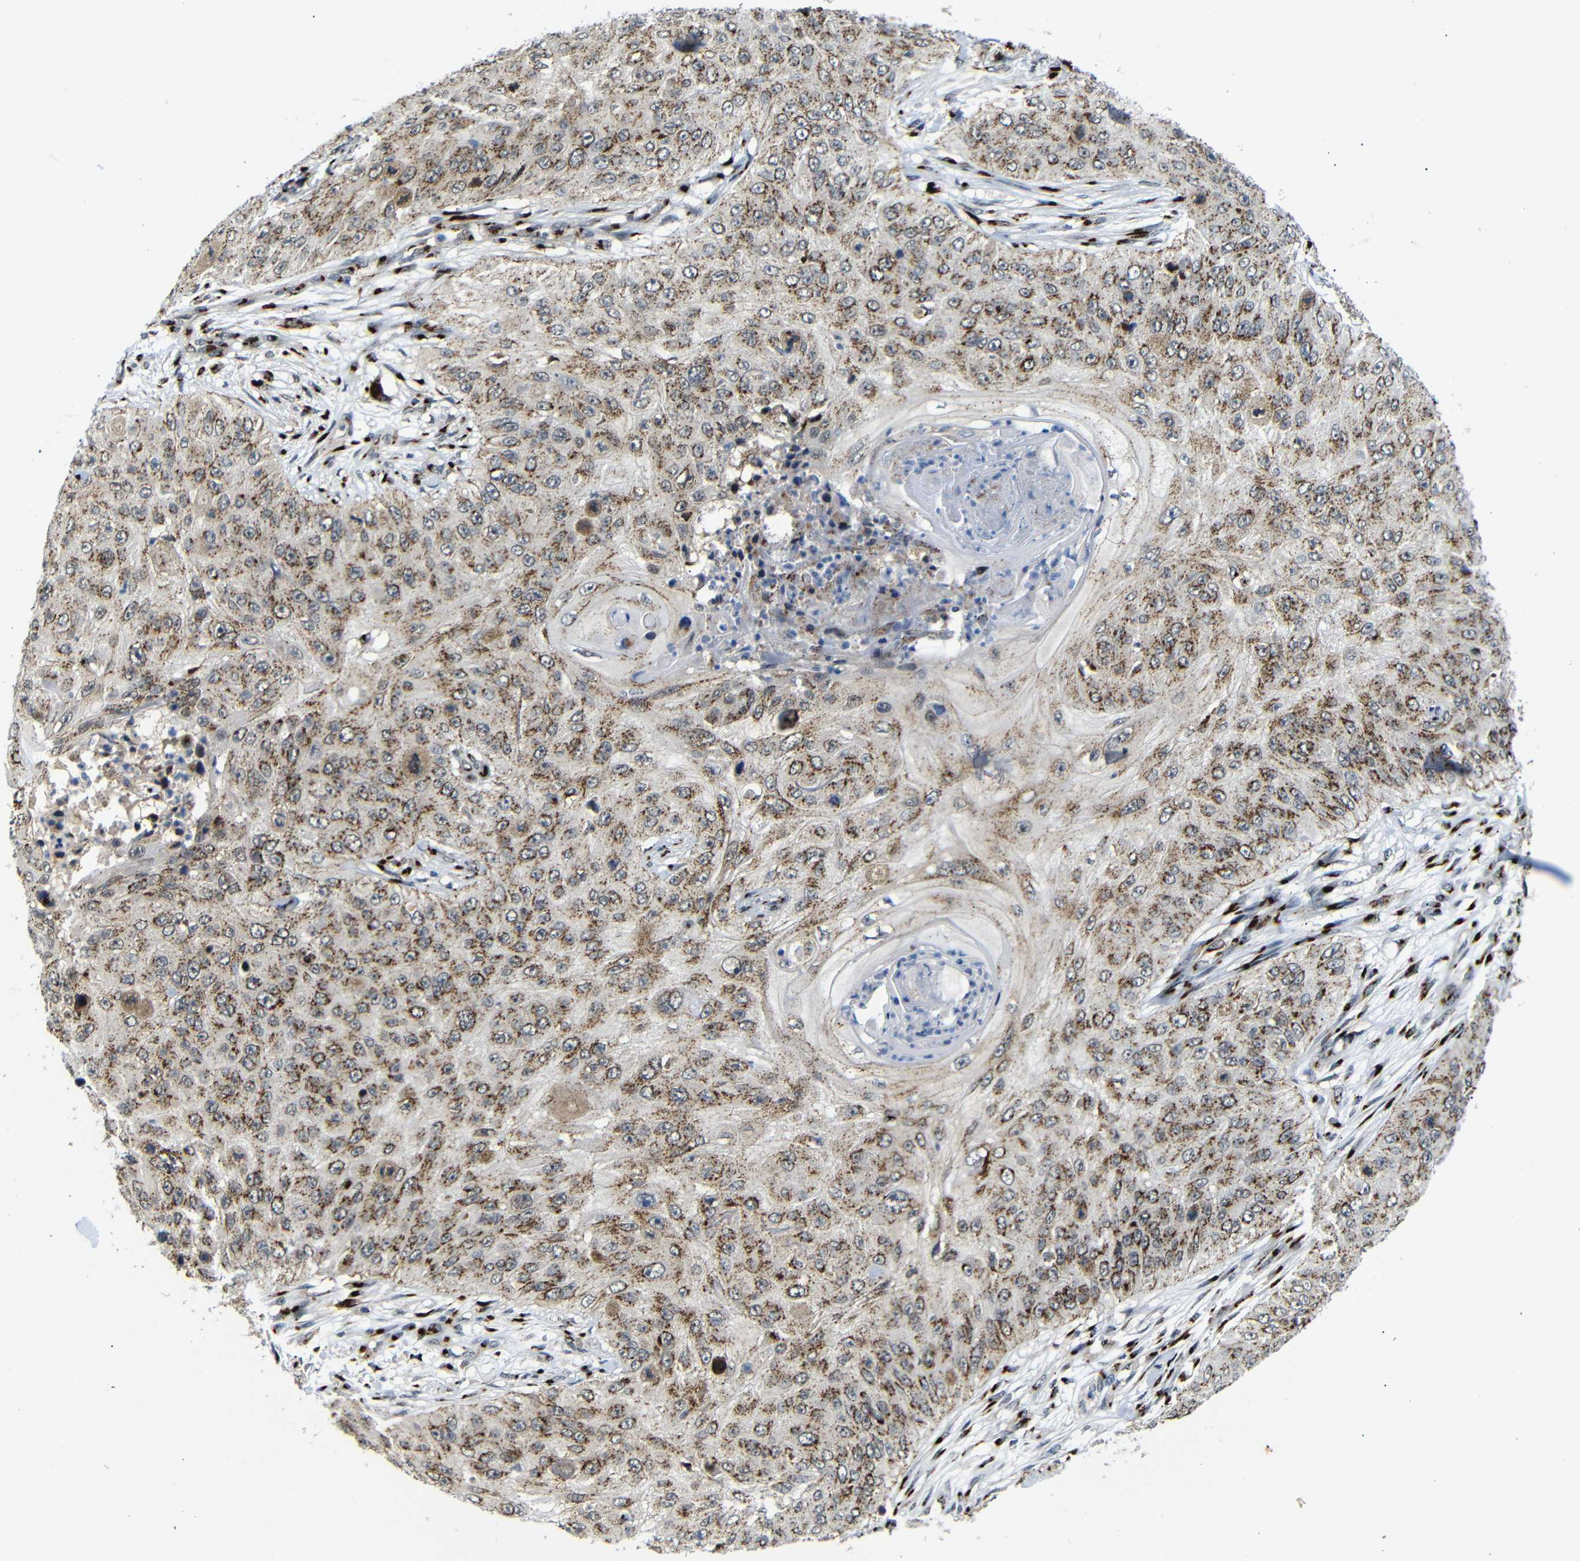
{"staining": {"intensity": "moderate", "quantity": ">75%", "location": "cytoplasmic/membranous"}, "tissue": "skin cancer", "cell_type": "Tumor cells", "image_type": "cancer", "snomed": [{"axis": "morphology", "description": "Squamous cell carcinoma, NOS"}, {"axis": "topography", "description": "Skin"}], "caption": "Moderate cytoplasmic/membranous protein positivity is present in approximately >75% of tumor cells in skin cancer (squamous cell carcinoma). (DAB (3,3'-diaminobenzidine) IHC, brown staining for protein, blue staining for nuclei).", "gene": "TGOLN2", "patient": {"sex": "female", "age": 80}}